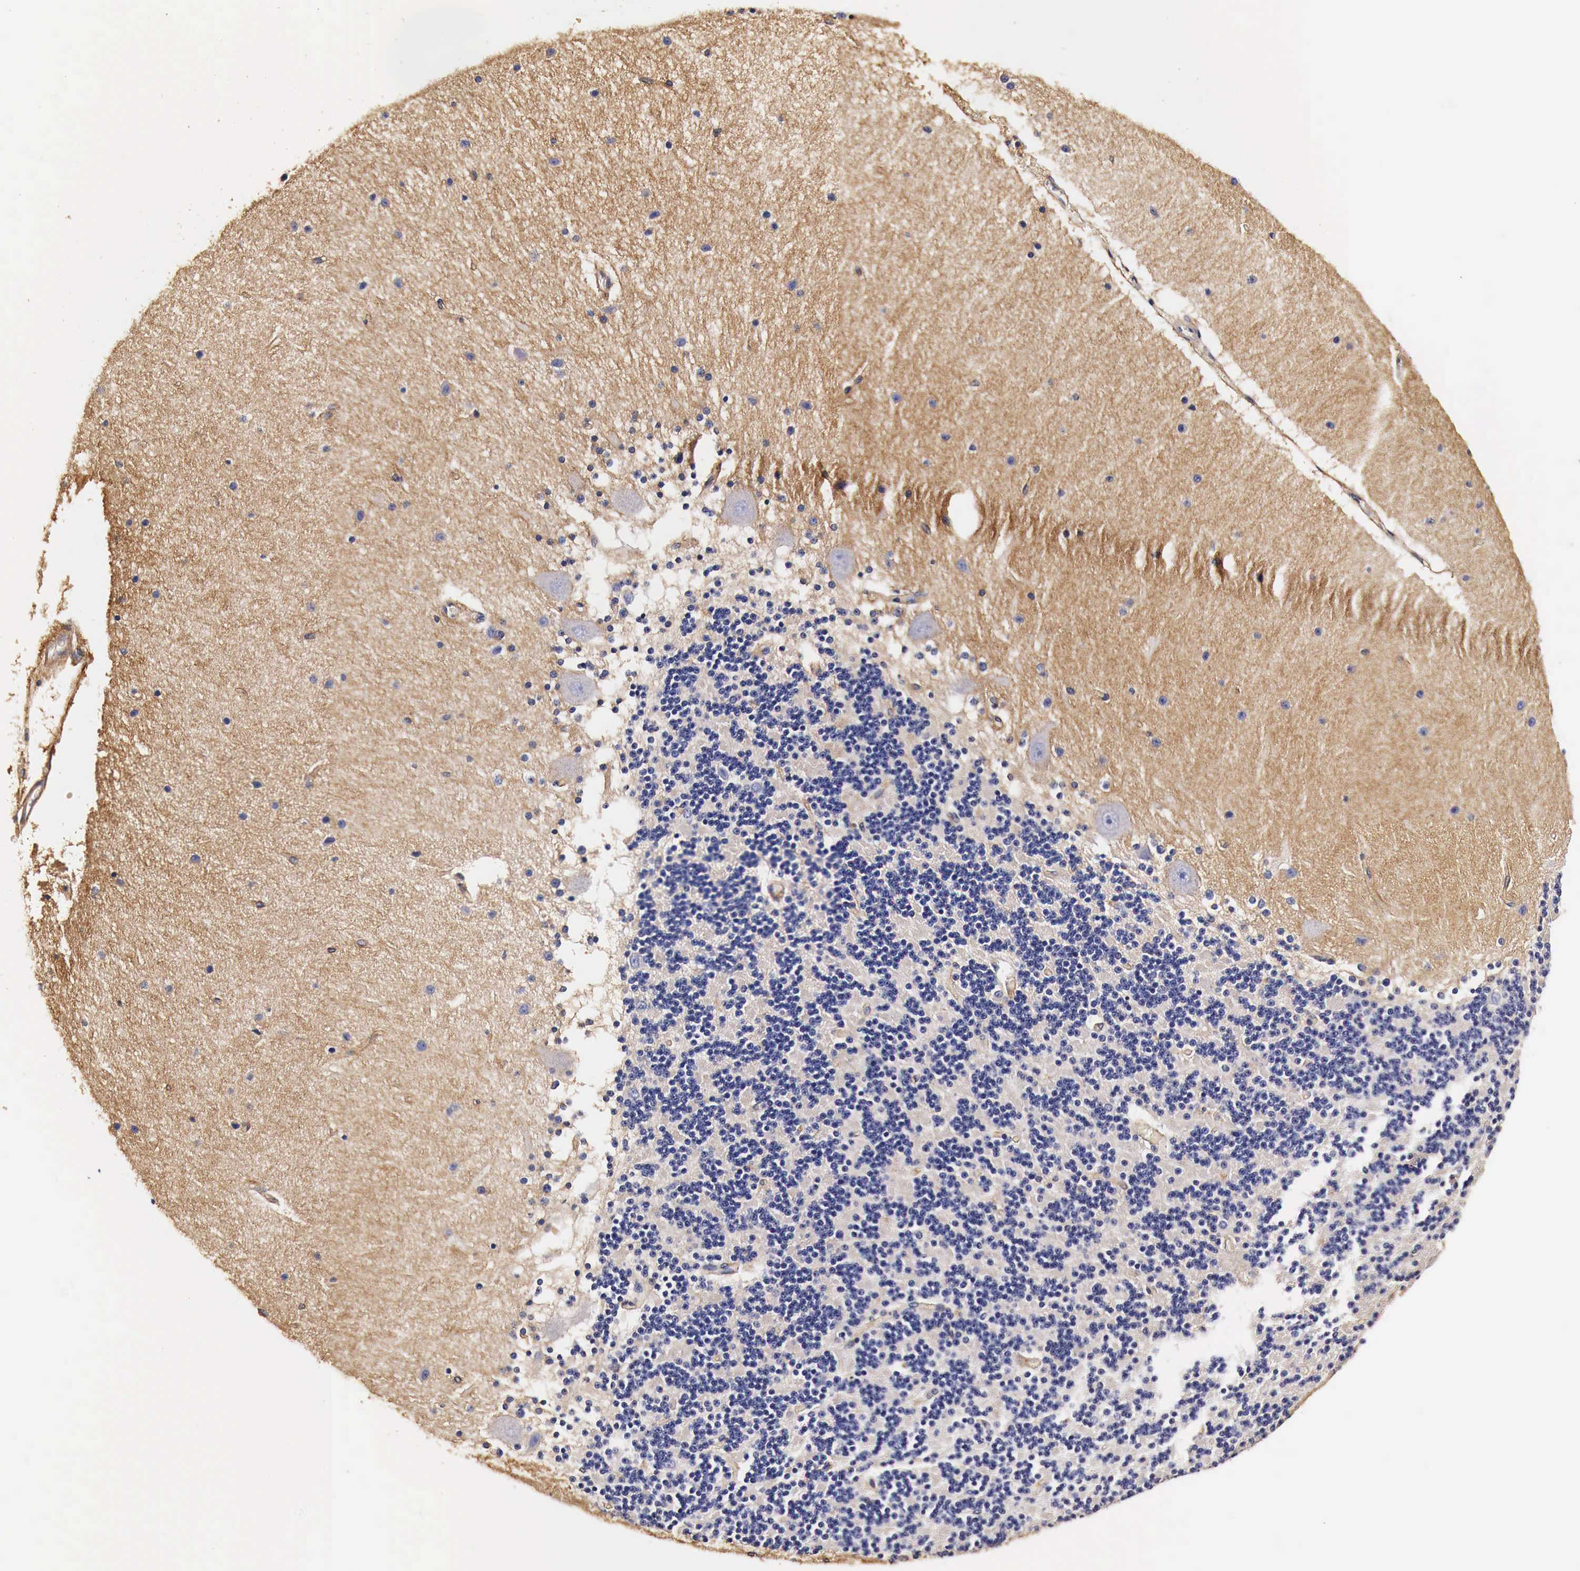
{"staining": {"intensity": "negative", "quantity": "none", "location": "none"}, "tissue": "cerebellum", "cell_type": "Cells in granular layer", "image_type": "normal", "snomed": [{"axis": "morphology", "description": "Normal tissue, NOS"}, {"axis": "topography", "description": "Cerebellum"}], "caption": "This is an immunohistochemistry (IHC) image of benign human cerebellum. There is no expression in cells in granular layer.", "gene": "RP2", "patient": {"sex": "female", "age": 54}}